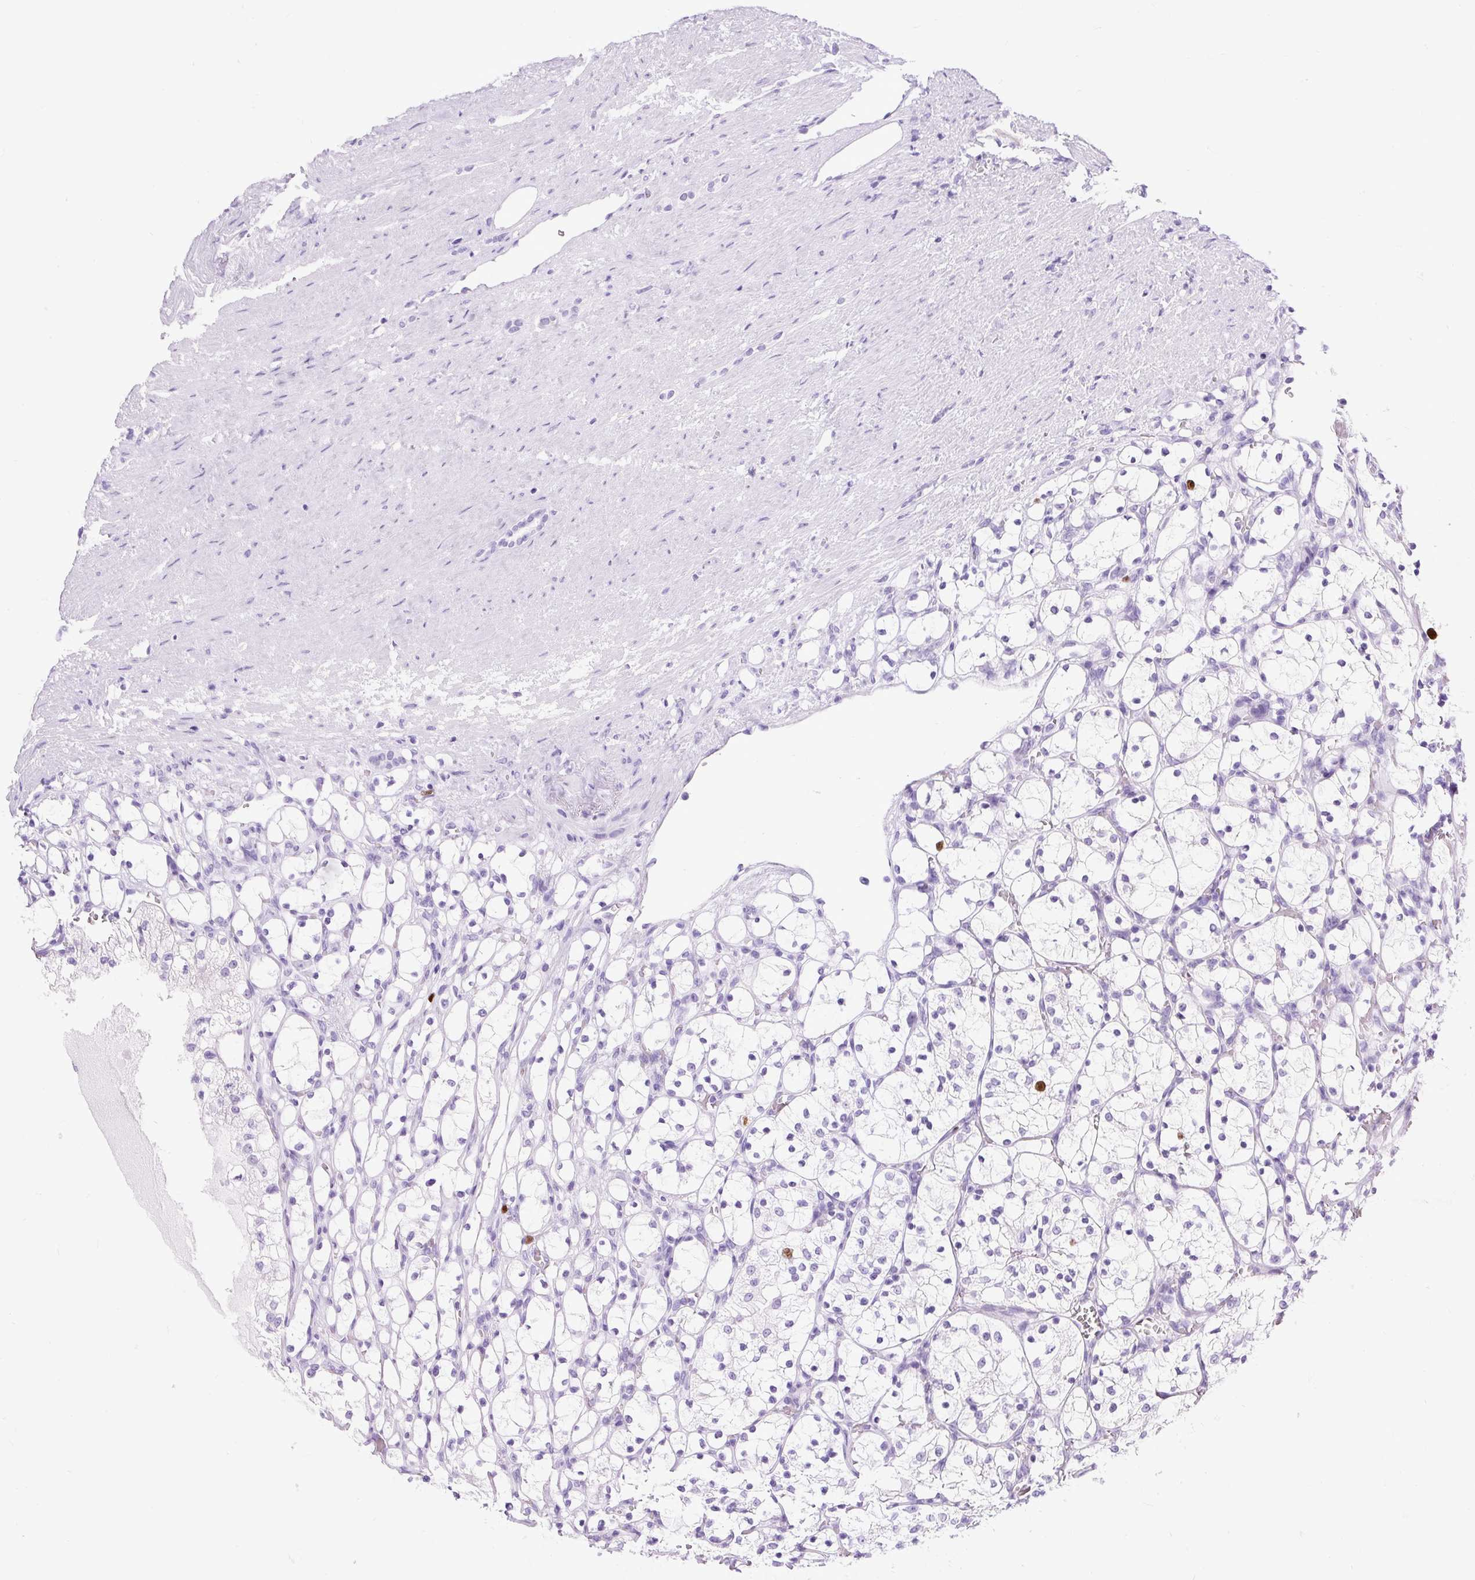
{"staining": {"intensity": "negative", "quantity": "none", "location": "none"}, "tissue": "renal cancer", "cell_type": "Tumor cells", "image_type": "cancer", "snomed": [{"axis": "morphology", "description": "Adenocarcinoma, NOS"}, {"axis": "topography", "description": "Kidney"}], "caption": "An image of adenocarcinoma (renal) stained for a protein shows no brown staining in tumor cells.", "gene": "RACGAP1", "patient": {"sex": "female", "age": 69}}